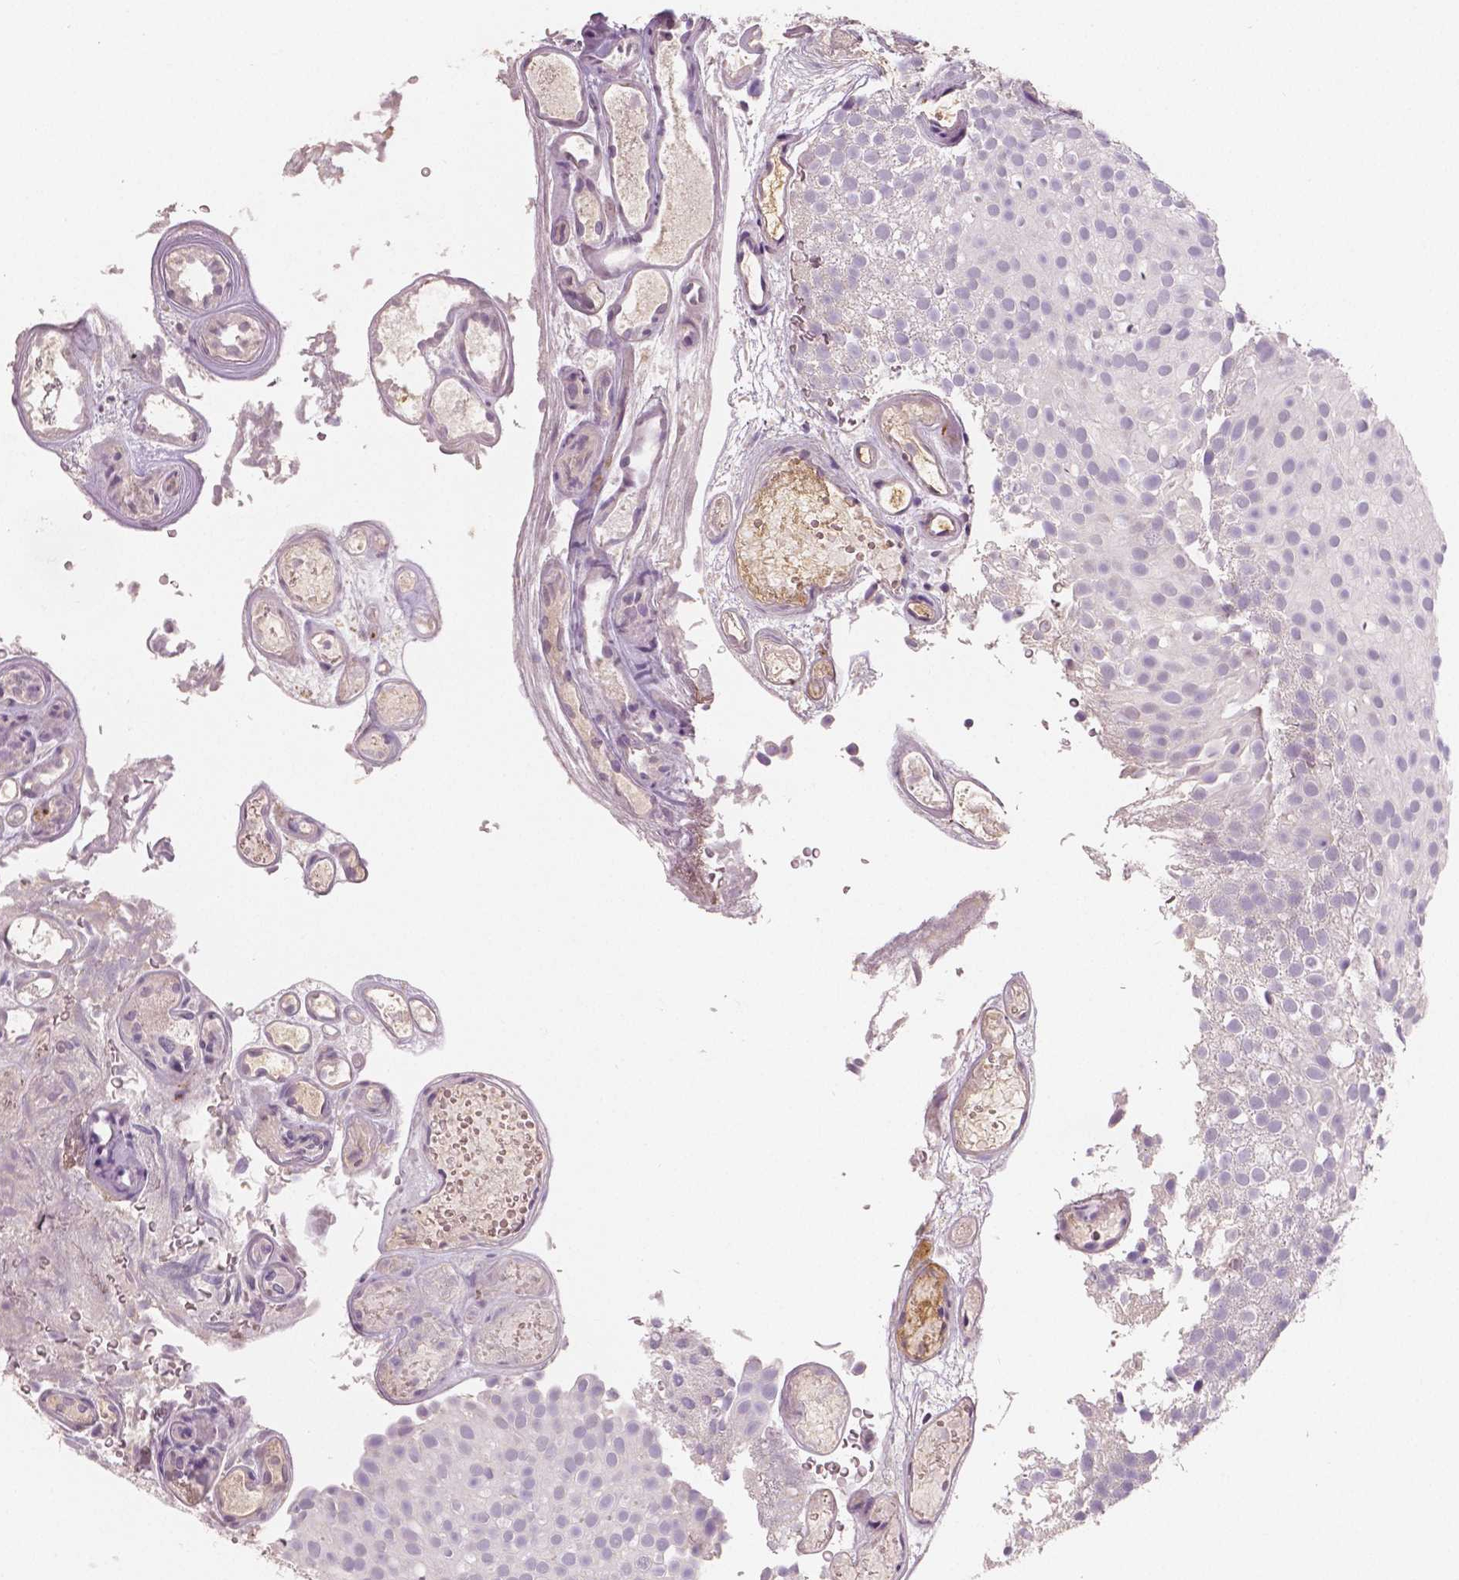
{"staining": {"intensity": "negative", "quantity": "none", "location": "none"}, "tissue": "urothelial cancer", "cell_type": "Tumor cells", "image_type": "cancer", "snomed": [{"axis": "morphology", "description": "Urothelial carcinoma, Low grade"}, {"axis": "topography", "description": "Urinary bladder"}], "caption": "Urothelial cancer was stained to show a protein in brown. There is no significant staining in tumor cells.", "gene": "APOA4", "patient": {"sex": "male", "age": 78}}